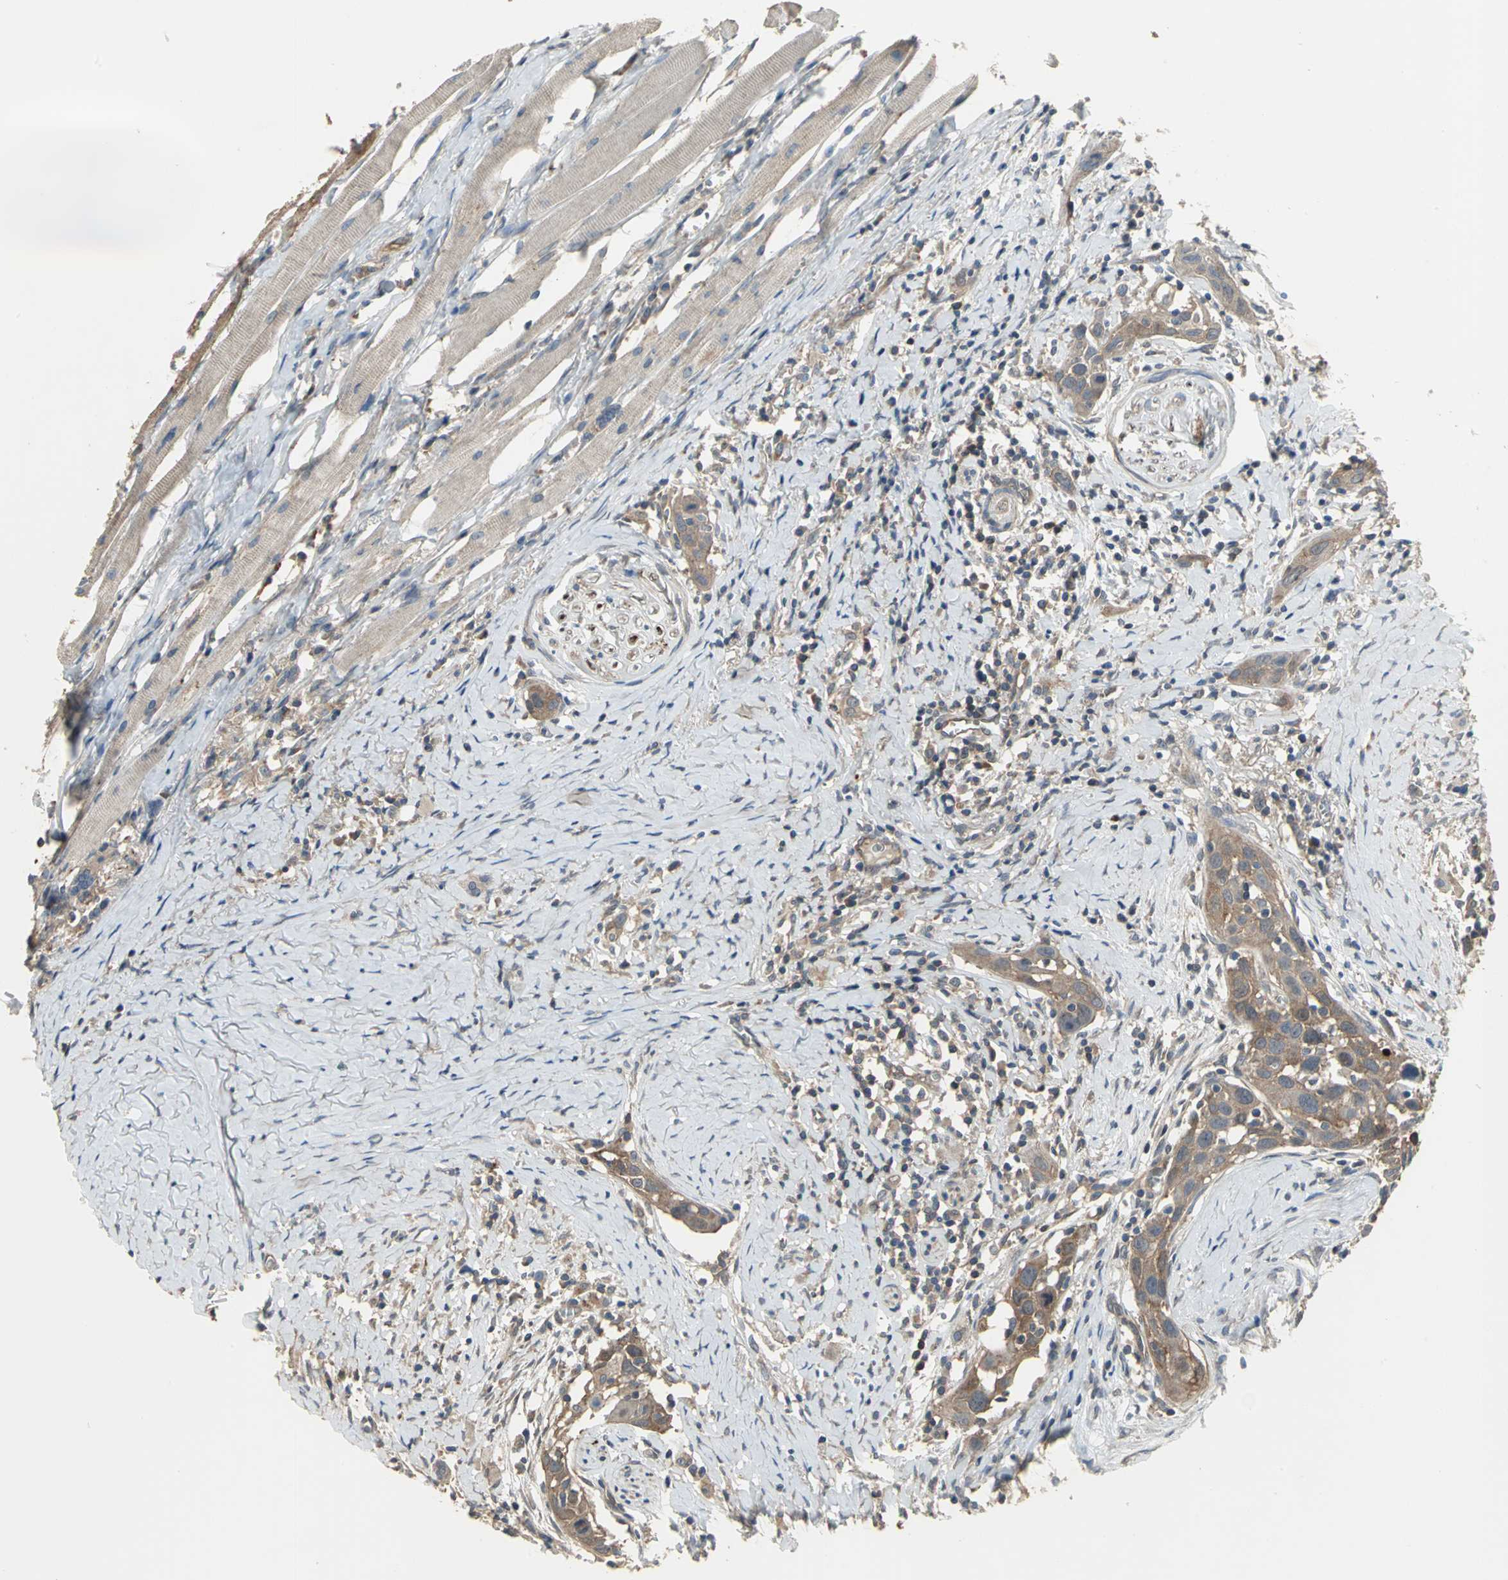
{"staining": {"intensity": "moderate", "quantity": ">75%", "location": "cytoplasmic/membranous"}, "tissue": "head and neck cancer", "cell_type": "Tumor cells", "image_type": "cancer", "snomed": [{"axis": "morphology", "description": "Normal tissue, NOS"}, {"axis": "morphology", "description": "Squamous cell carcinoma, NOS"}, {"axis": "topography", "description": "Oral tissue"}, {"axis": "topography", "description": "Head-Neck"}], "caption": "Protein expression analysis of head and neck squamous cell carcinoma displays moderate cytoplasmic/membranous expression in approximately >75% of tumor cells.", "gene": "MET", "patient": {"sex": "female", "age": 50}}